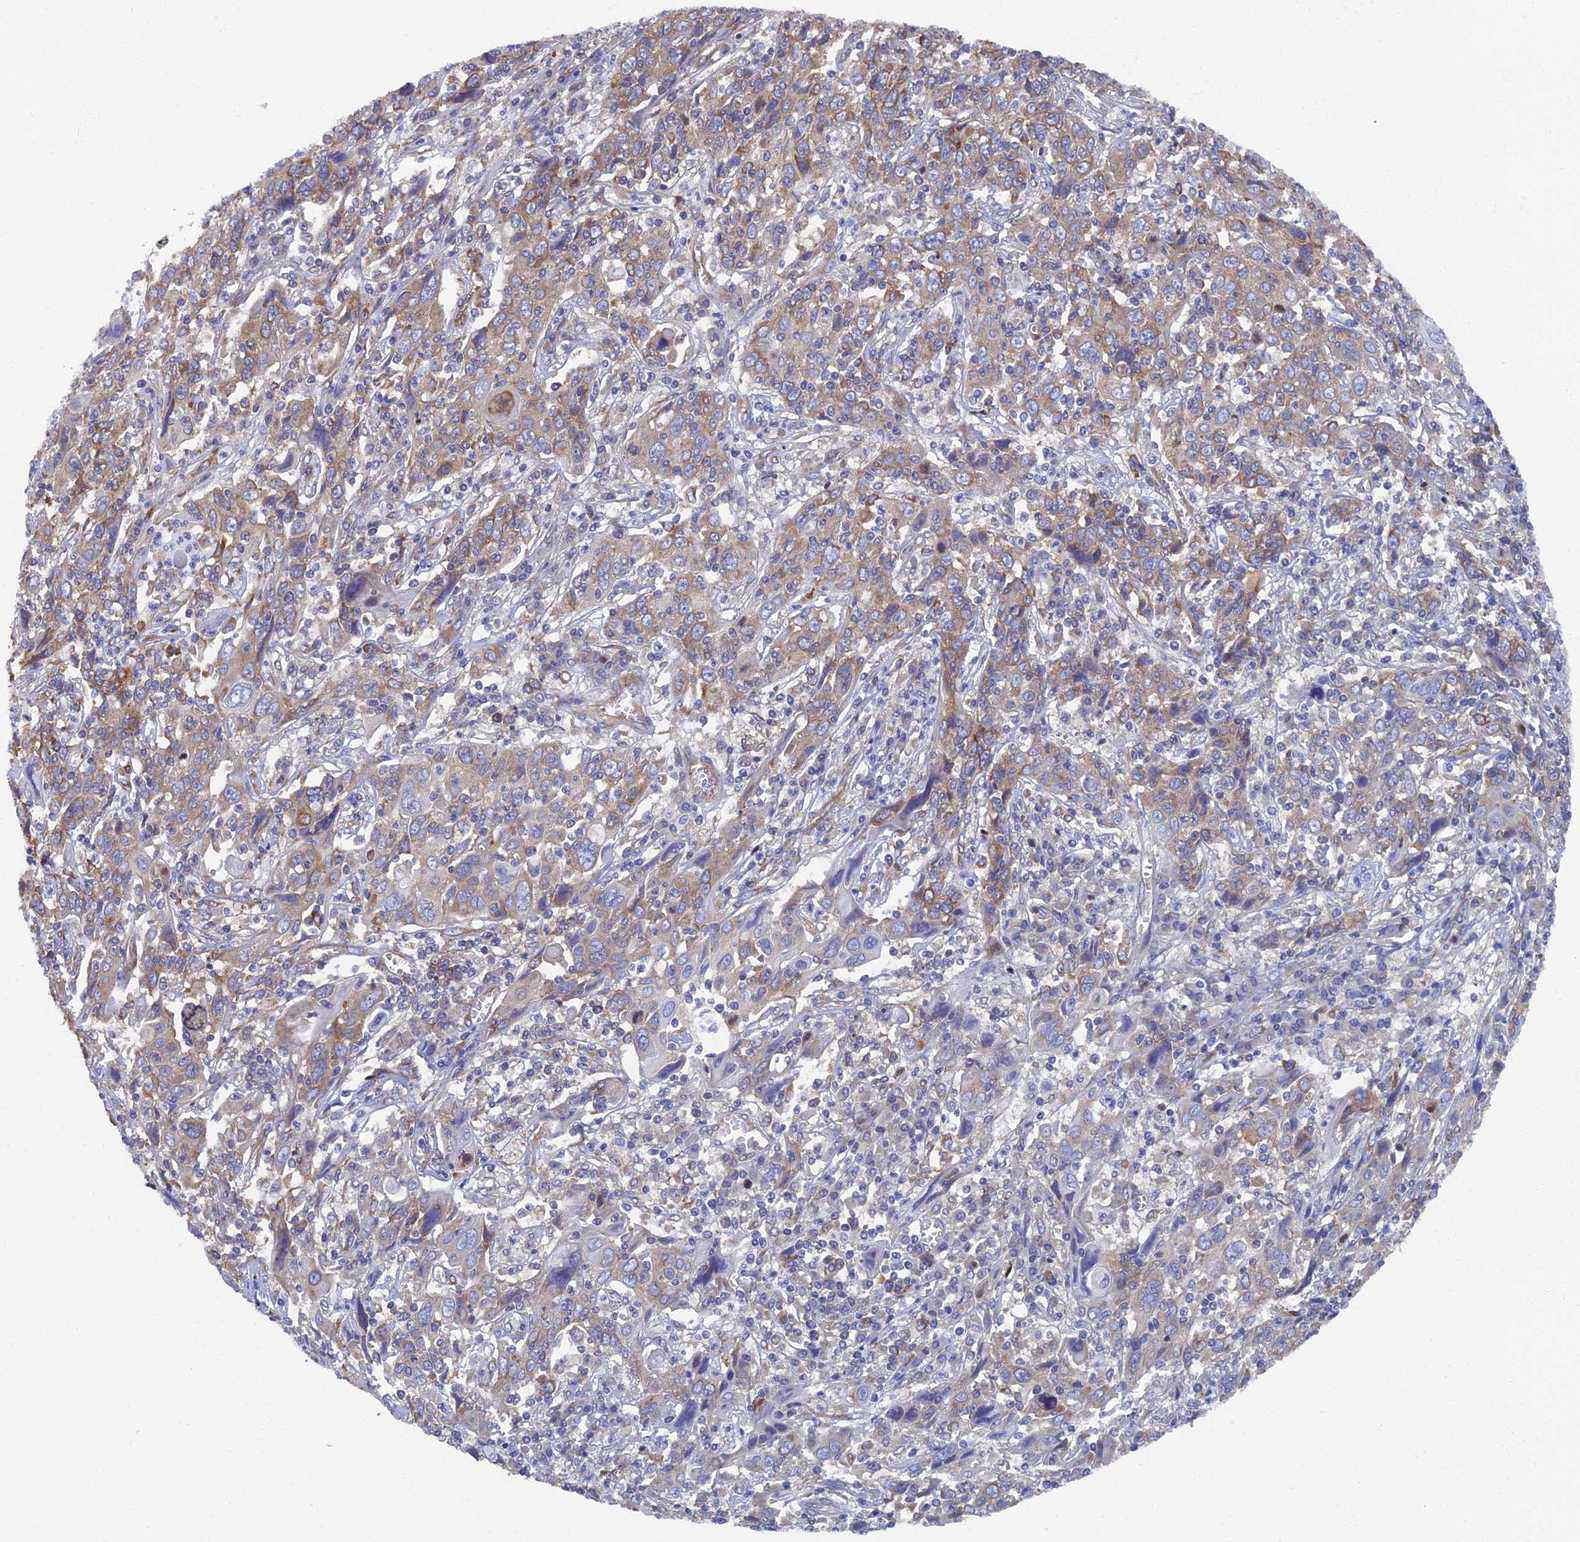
{"staining": {"intensity": "weak", "quantity": "25%-75%", "location": "cytoplasmic/membranous"}, "tissue": "cervical cancer", "cell_type": "Tumor cells", "image_type": "cancer", "snomed": [{"axis": "morphology", "description": "Squamous cell carcinoma, NOS"}, {"axis": "topography", "description": "Cervix"}], "caption": "Tumor cells display low levels of weak cytoplasmic/membranous positivity in about 25%-75% of cells in cervical cancer (squamous cell carcinoma). The staining was performed using DAB (3,3'-diaminobenzidine) to visualize the protein expression in brown, while the nuclei were stained in blue with hematoxylin (Magnification: 20x).", "gene": "YBX1", "patient": {"sex": "female", "age": 46}}